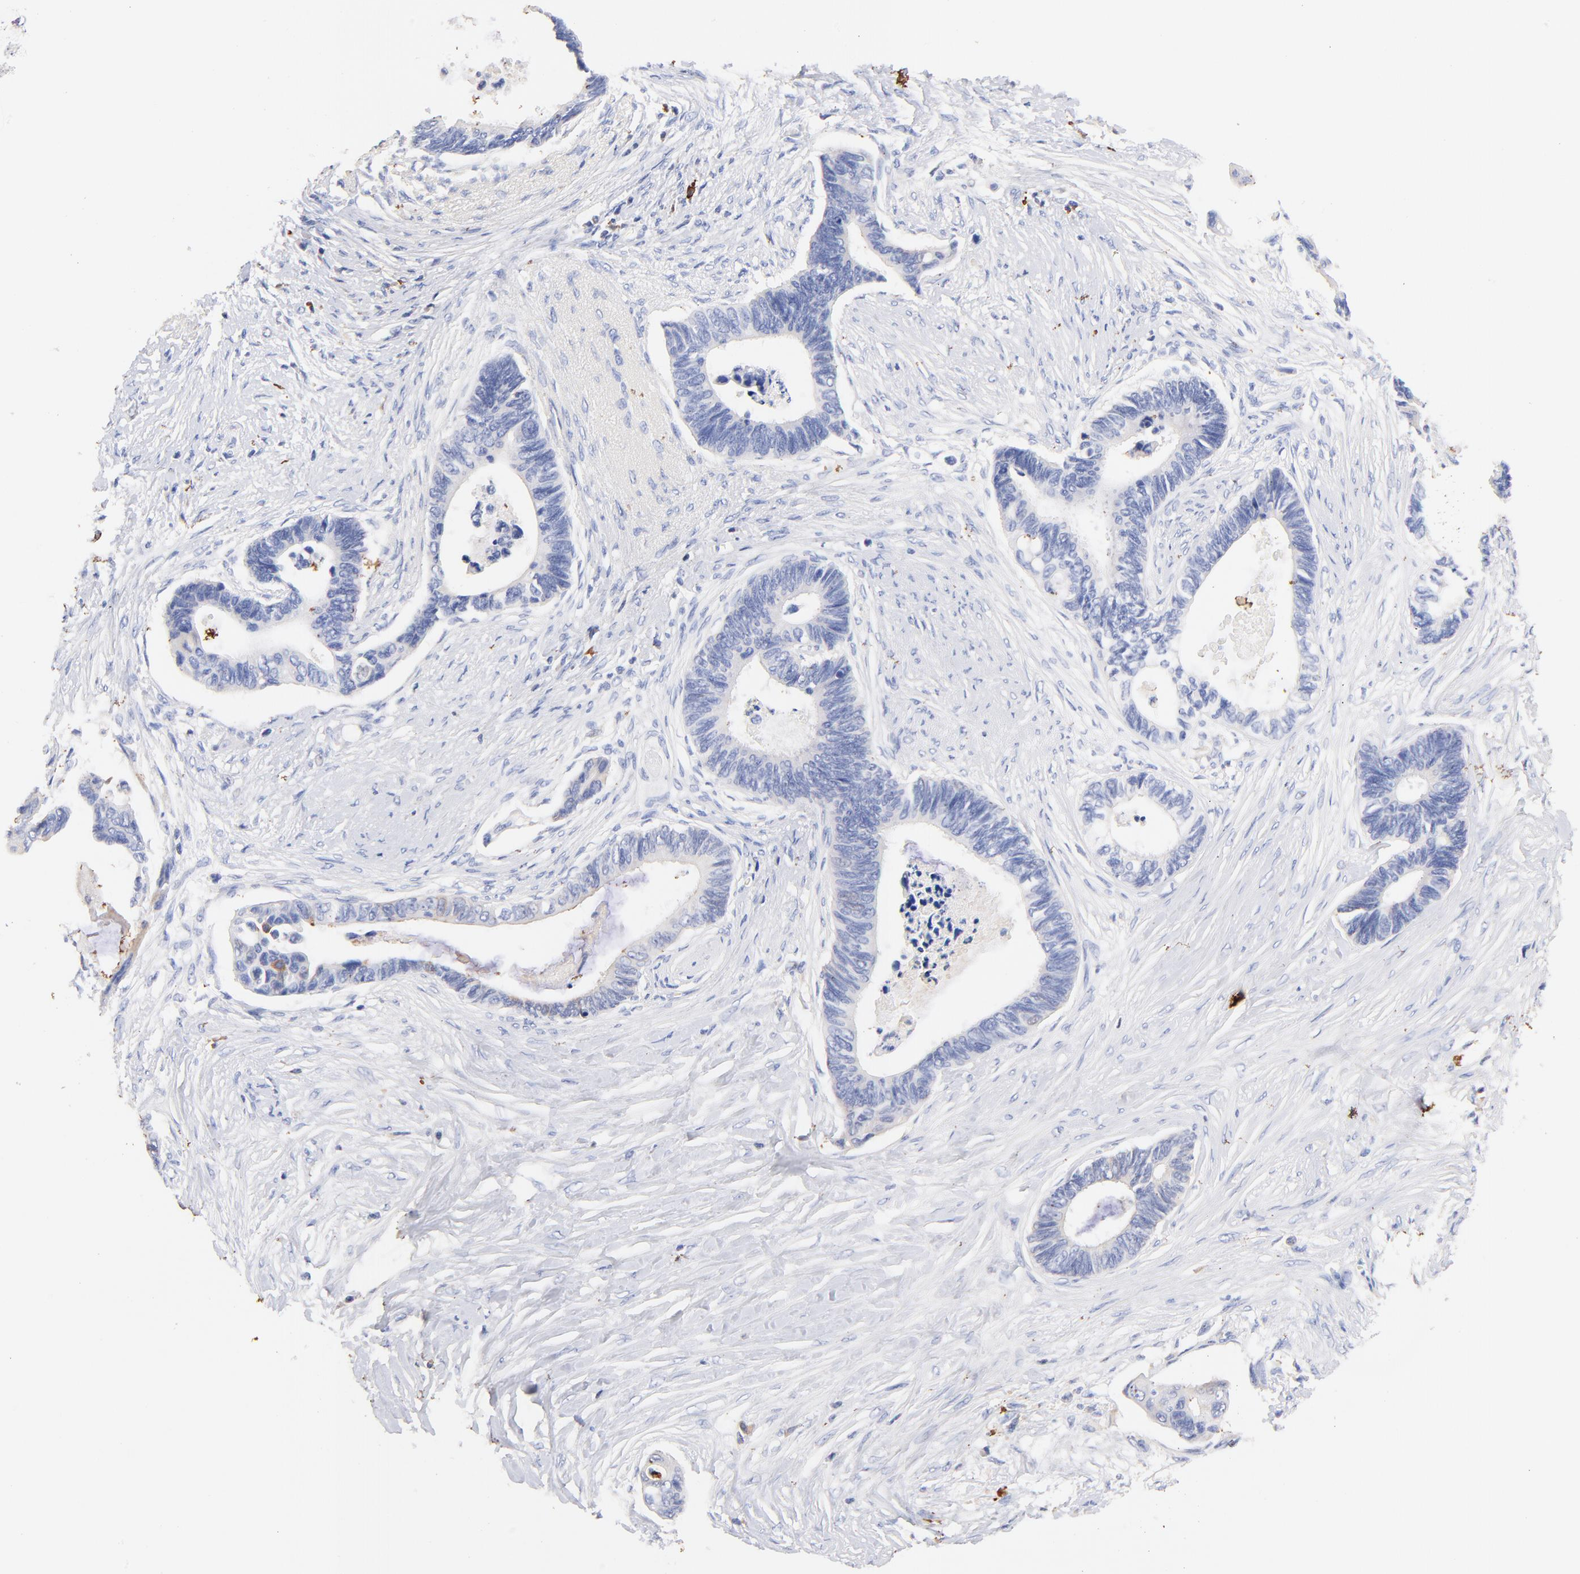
{"staining": {"intensity": "negative", "quantity": "none", "location": "none"}, "tissue": "pancreatic cancer", "cell_type": "Tumor cells", "image_type": "cancer", "snomed": [{"axis": "morphology", "description": "Adenocarcinoma, NOS"}, {"axis": "topography", "description": "Pancreas"}], "caption": "This is an IHC histopathology image of pancreatic adenocarcinoma. There is no expression in tumor cells.", "gene": "IGLV7-43", "patient": {"sex": "female", "age": 70}}